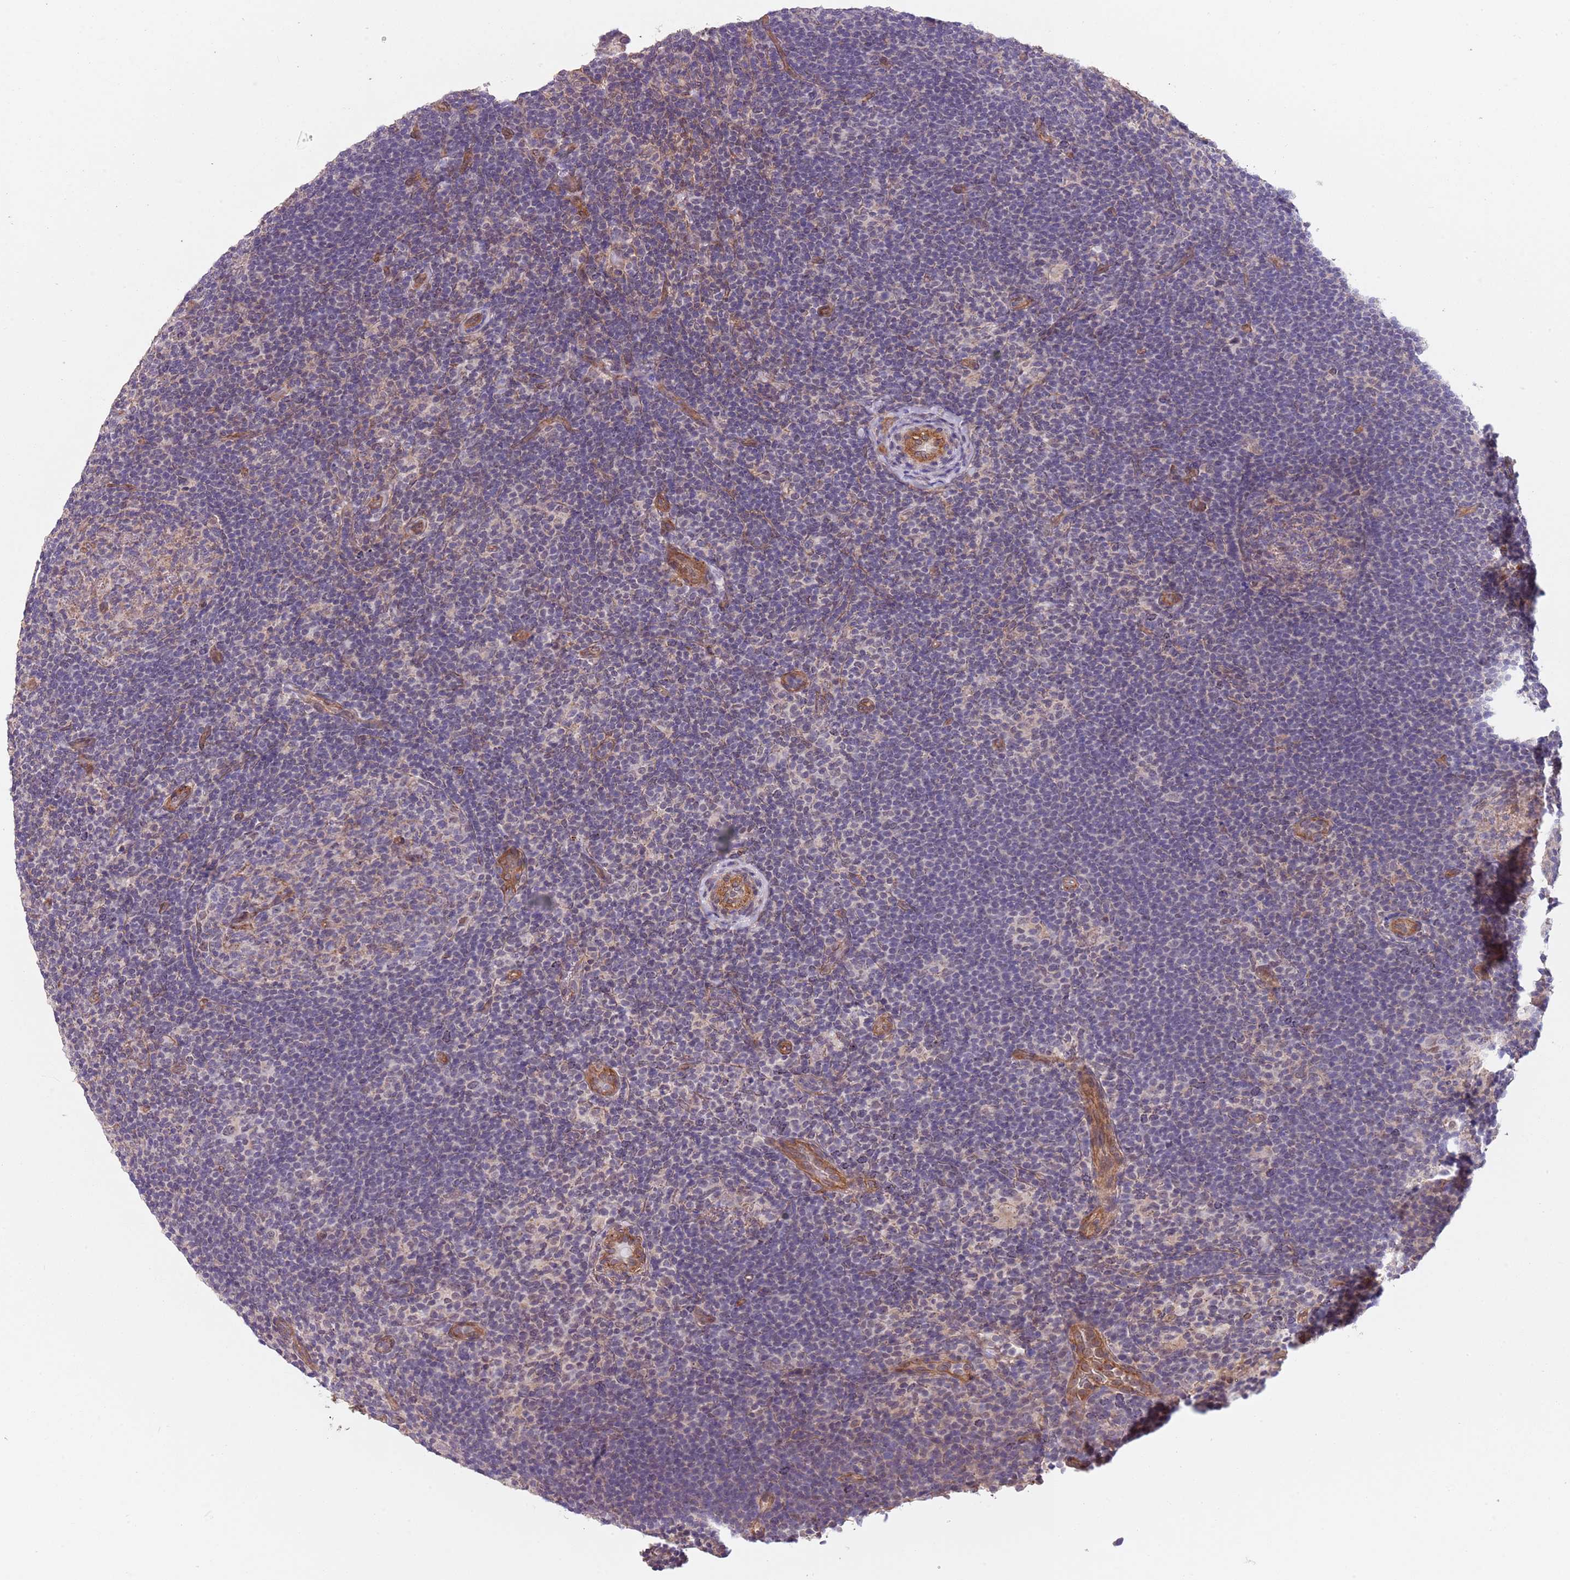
{"staining": {"intensity": "weak", "quantity": "25%-75%", "location": "nuclear"}, "tissue": "lymphoma", "cell_type": "Tumor cells", "image_type": "cancer", "snomed": [{"axis": "morphology", "description": "Hodgkin's disease, NOS"}, {"axis": "topography", "description": "Lymph node"}], "caption": "Hodgkin's disease stained for a protein (brown) reveals weak nuclear positive positivity in about 25%-75% of tumor cells.", "gene": "CREBZF", "patient": {"sex": "female", "age": 57}}